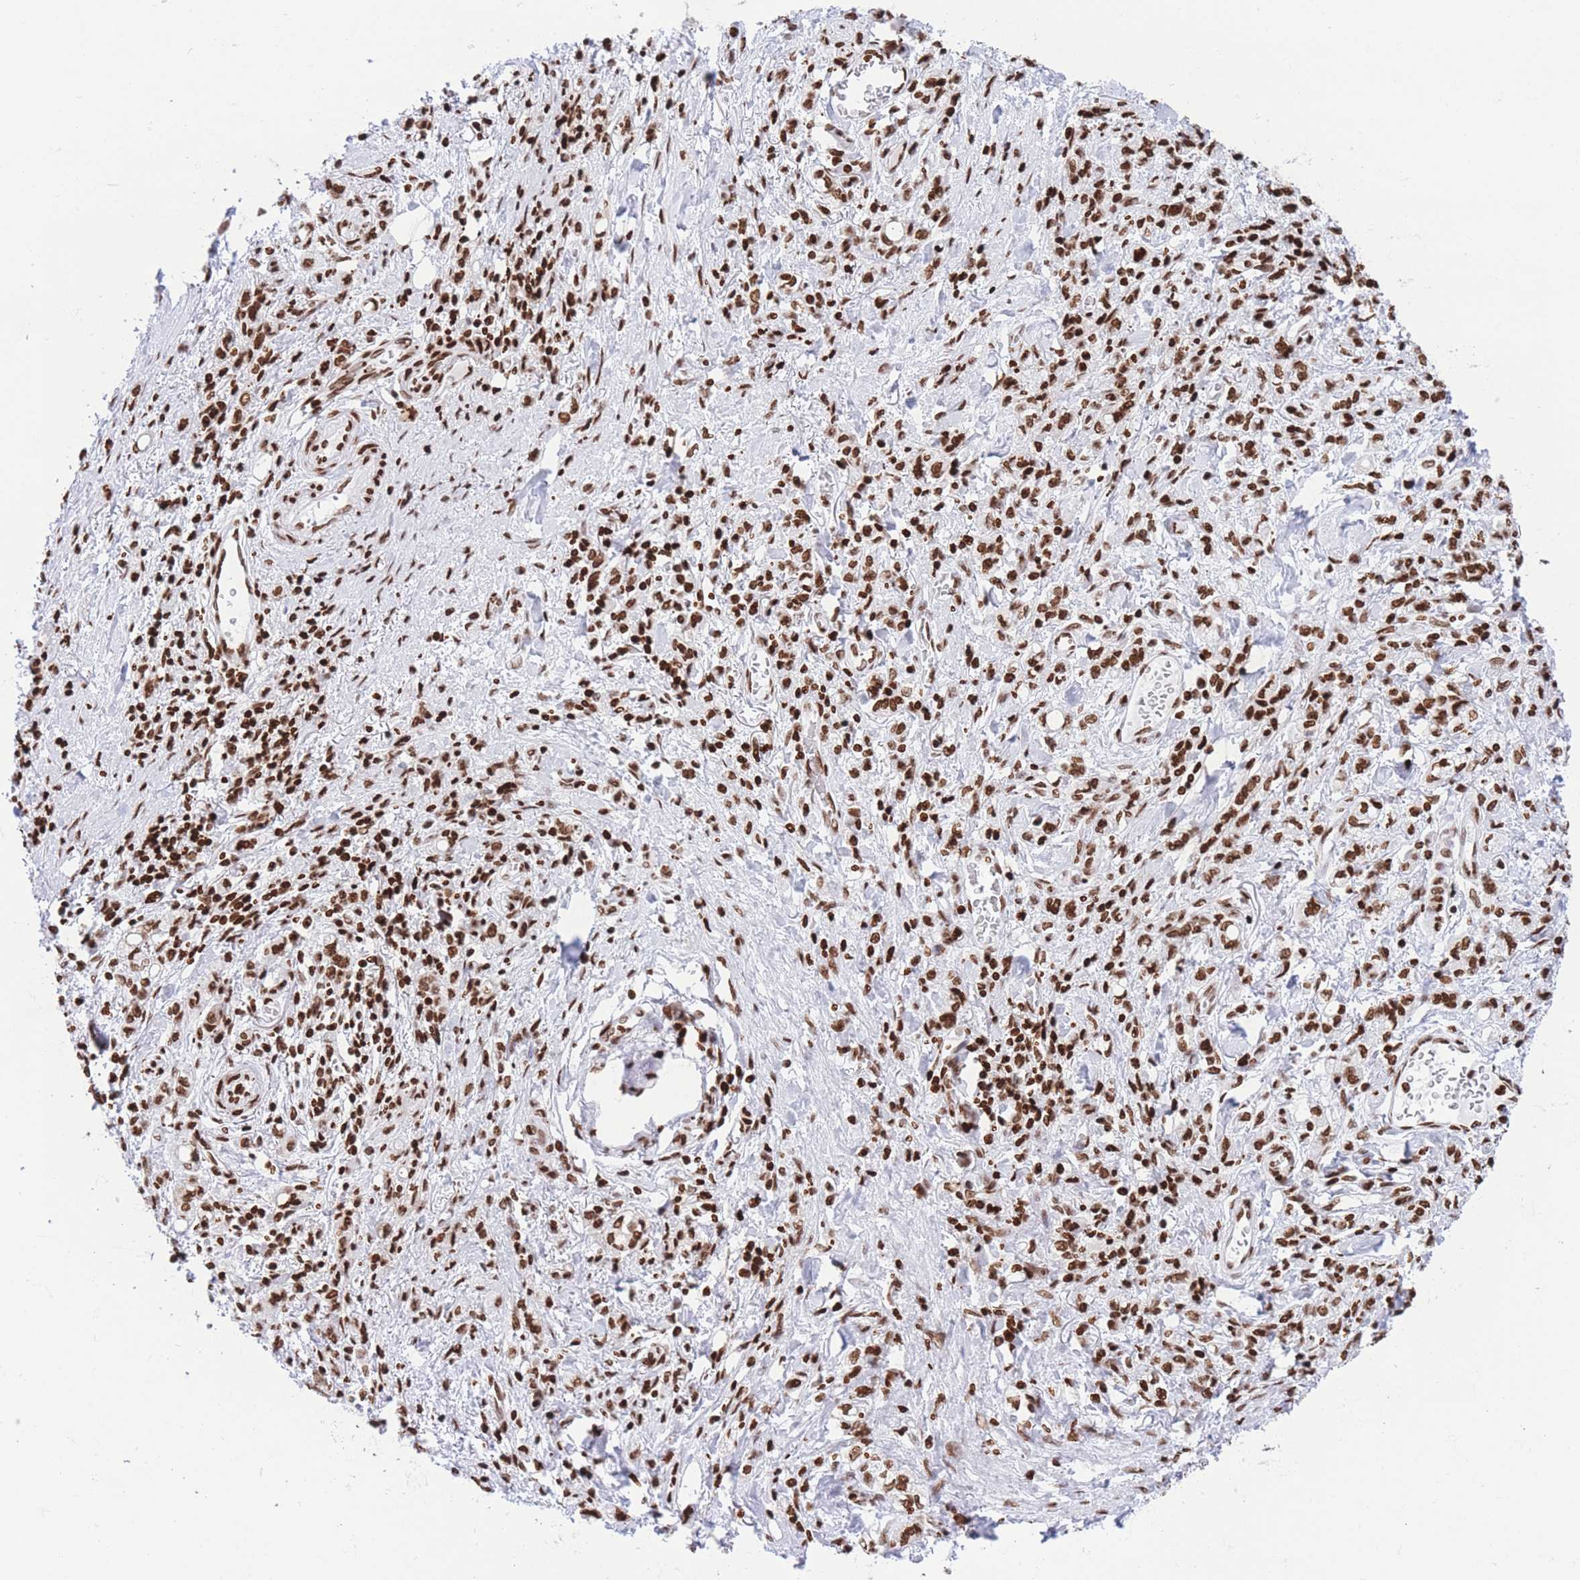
{"staining": {"intensity": "strong", "quantity": ">75%", "location": "nuclear"}, "tissue": "stomach cancer", "cell_type": "Tumor cells", "image_type": "cancer", "snomed": [{"axis": "morphology", "description": "Adenocarcinoma, NOS"}, {"axis": "topography", "description": "Stomach"}], "caption": "Adenocarcinoma (stomach) tissue displays strong nuclear staining in about >75% of tumor cells, visualized by immunohistochemistry. The staining is performed using DAB brown chromogen to label protein expression. The nuclei are counter-stained blue using hematoxylin.", "gene": "H2BC11", "patient": {"sex": "male", "age": 77}}